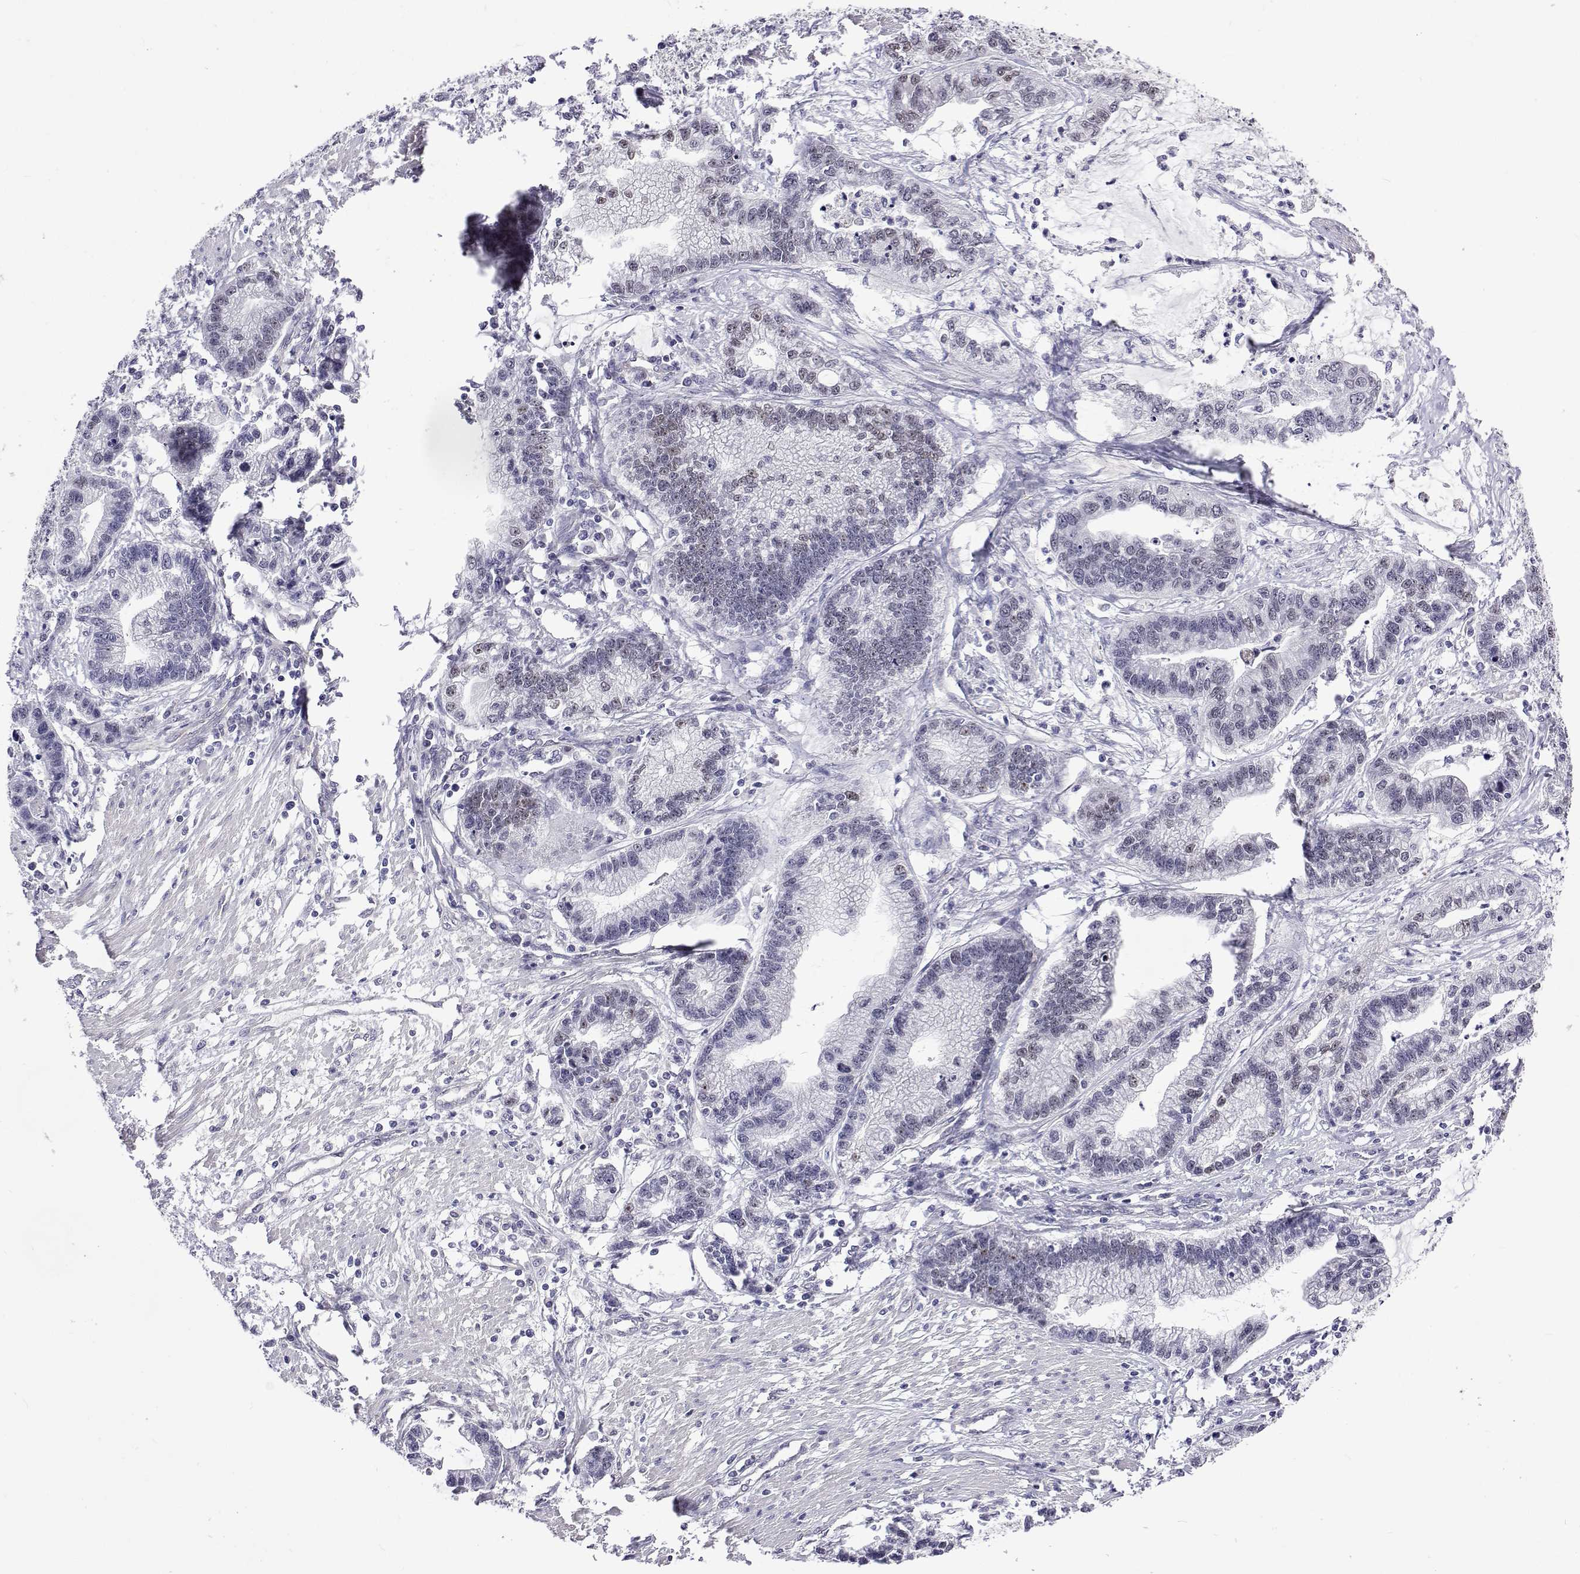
{"staining": {"intensity": "negative", "quantity": "none", "location": "none"}, "tissue": "stomach cancer", "cell_type": "Tumor cells", "image_type": "cancer", "snomed": [{"axis": "morphology", "description": "Adenocarcinoma, NOS"}, {"axis": "topography", "description": "Stomach"}], "caption": "Immunohistochemistry histopathology image of neoplastic tissue: stomach cancer (adenocarcinoma) stained with DAB shows no significant protein expression in tumor cells. The staining was performed using DAB to visualize the protein expression in brown, while the nuclei were stained in blue with hematoxylin (Magnification: 20x).", "gene": "NHP2", "patient": {"sex": "male", "age": 83}}